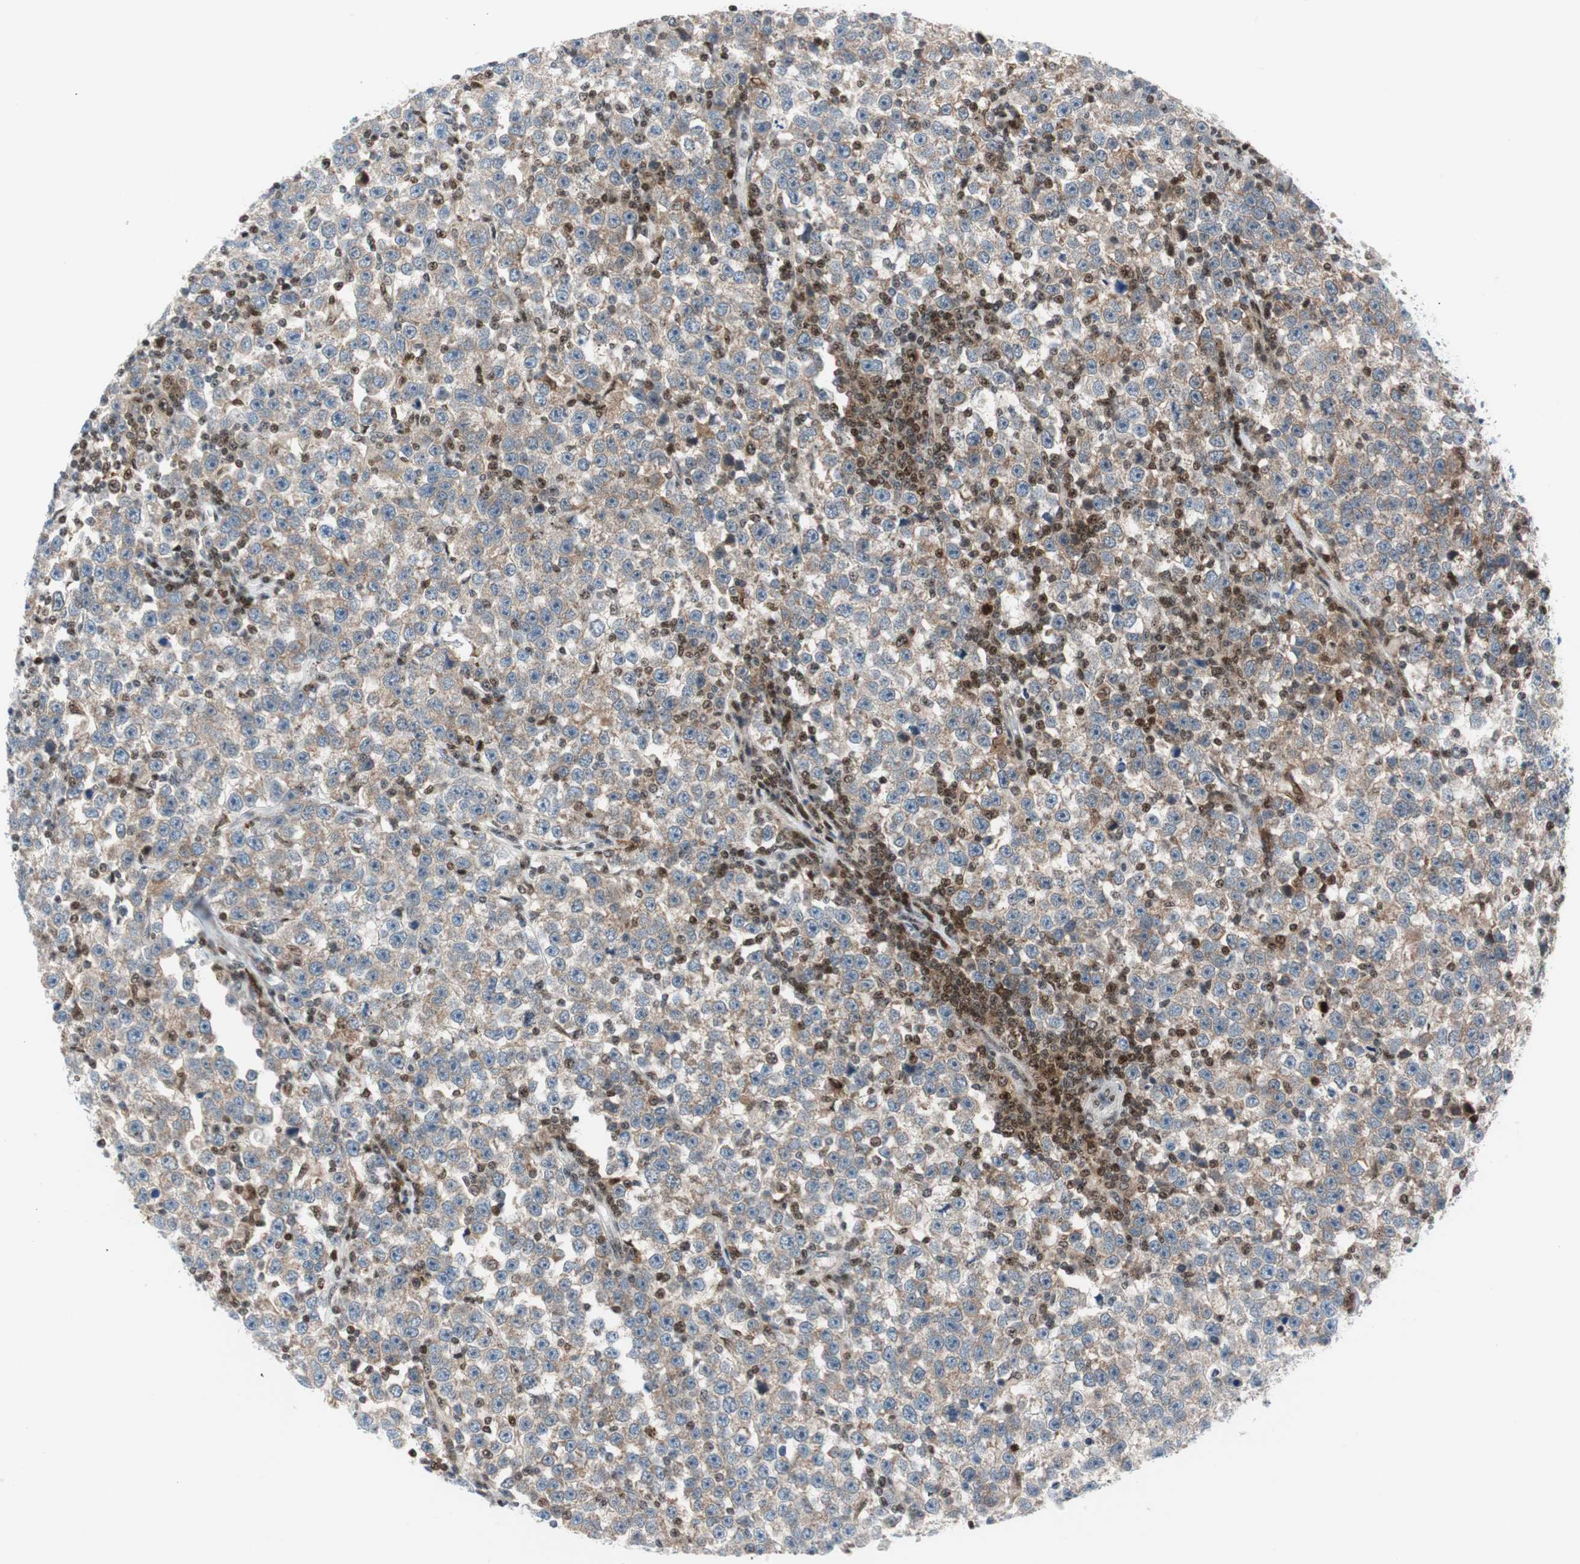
{"staining": {"intensity": "weak", "quantity": ">75%", "location": "cytoplasmic/membranous"}, "tissue": "testis cancer", "cell_type": "Tumor cells", "image_type": "cancer", "snomed": [{"axis": "morphology", "description": "Seminoma, NOS"}, {"axis": "topography", "description": "Testis"}], "caption": "Immunohistochemical staining of human seminoma (testis) shows weak cytoplasmic/membranous protein expression in approximately >75% of tumor cells.", "gene": "RGS10", "patient": {"sex": "male", "age": 43}}